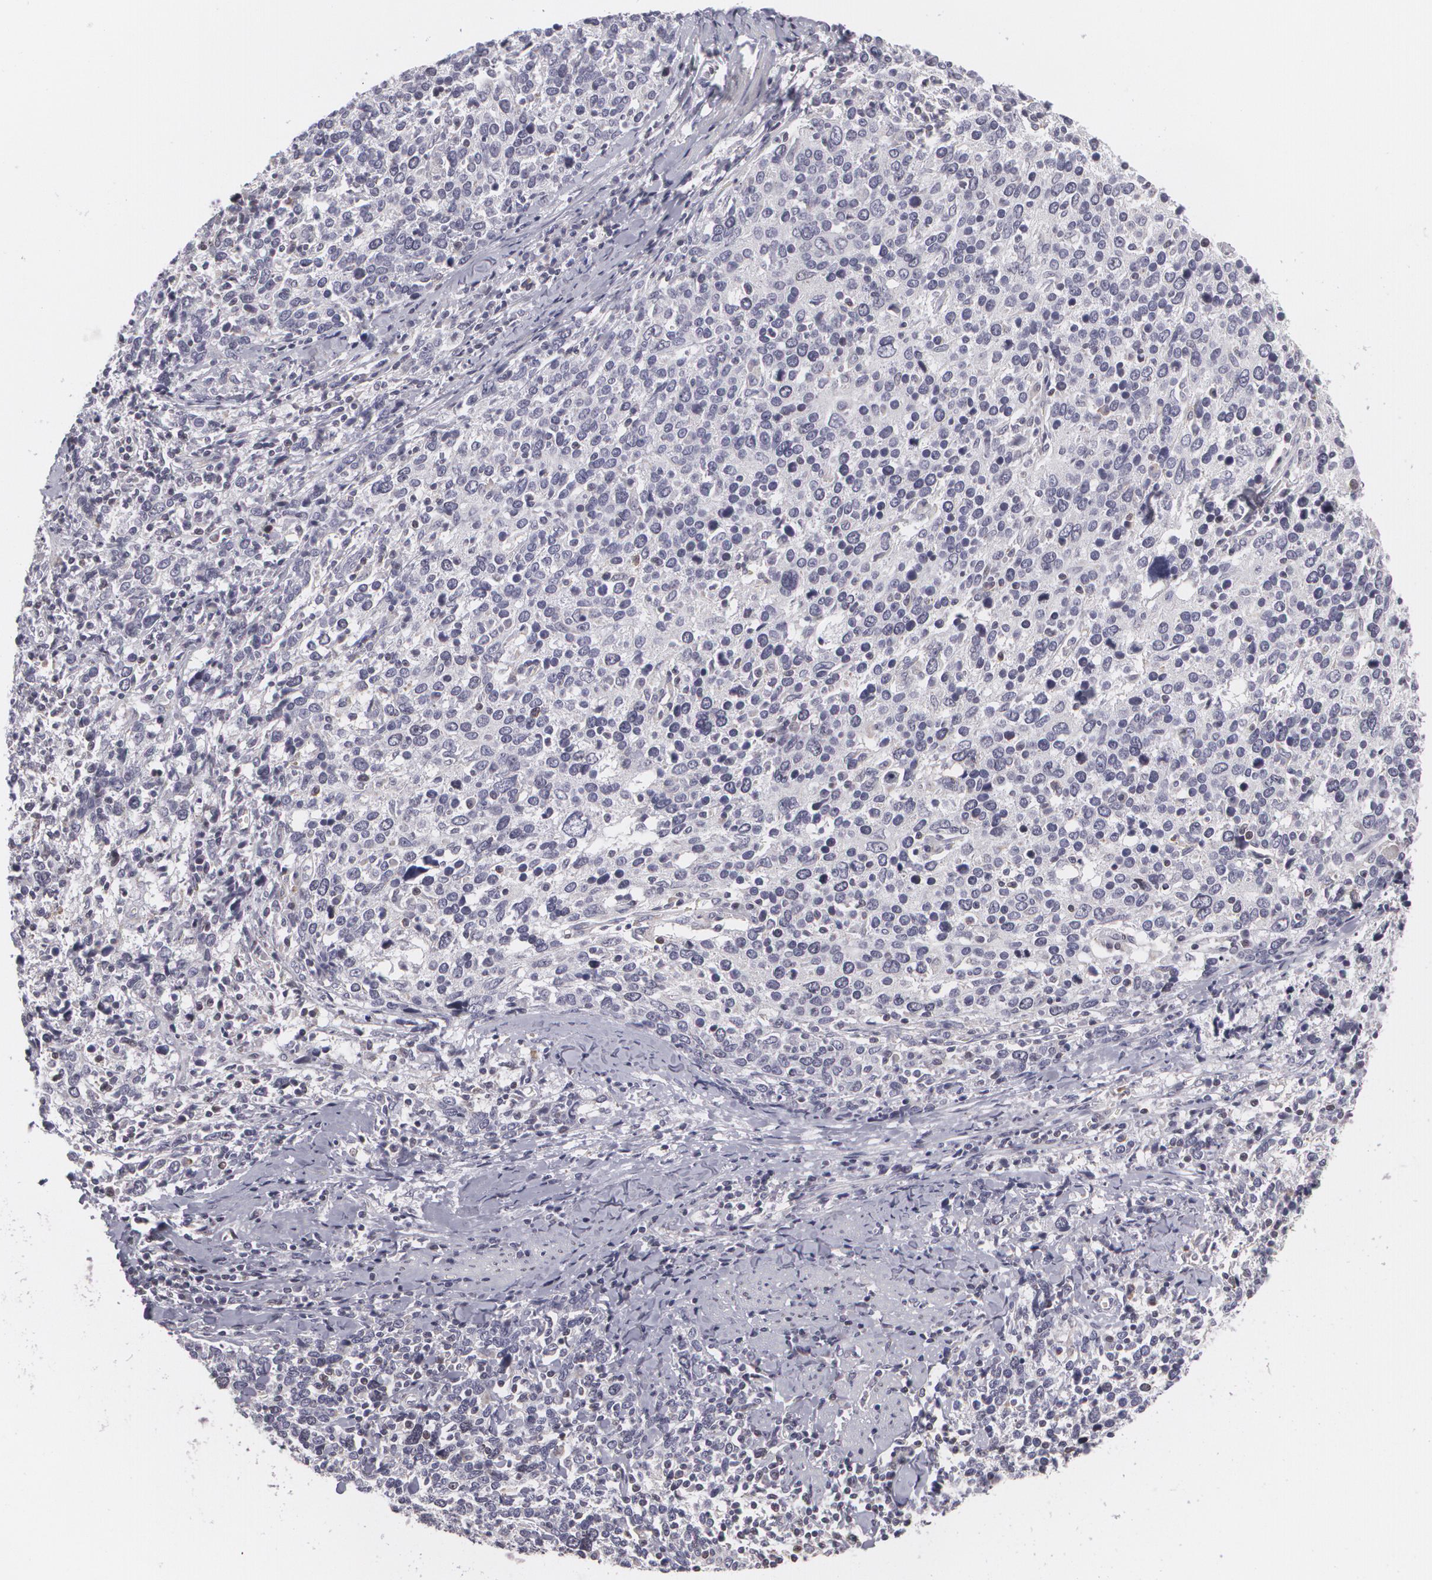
{"staining": {"intensity": "negative", "quantity": "none", "location": "none"}, "tissue": "cervical cancer", "cell_type": "Tumor cells", "image_type": "cancer", "snomed": [{"axis": "morphology", "description": "Squamous cell carcinoma, NOS"}, {"axis": "topography", "description": "Cervix"}], "caption": "This histopathology image is of squamous cell carcinoma (cervical) stained with immunohistochemistry (IHC) to label a protein in brown with the nuclei are counter-stained blue. There is no expression in tumor cells.", "gene": "ZBTB16", "patient": {"sex": "female", "age": 41}}